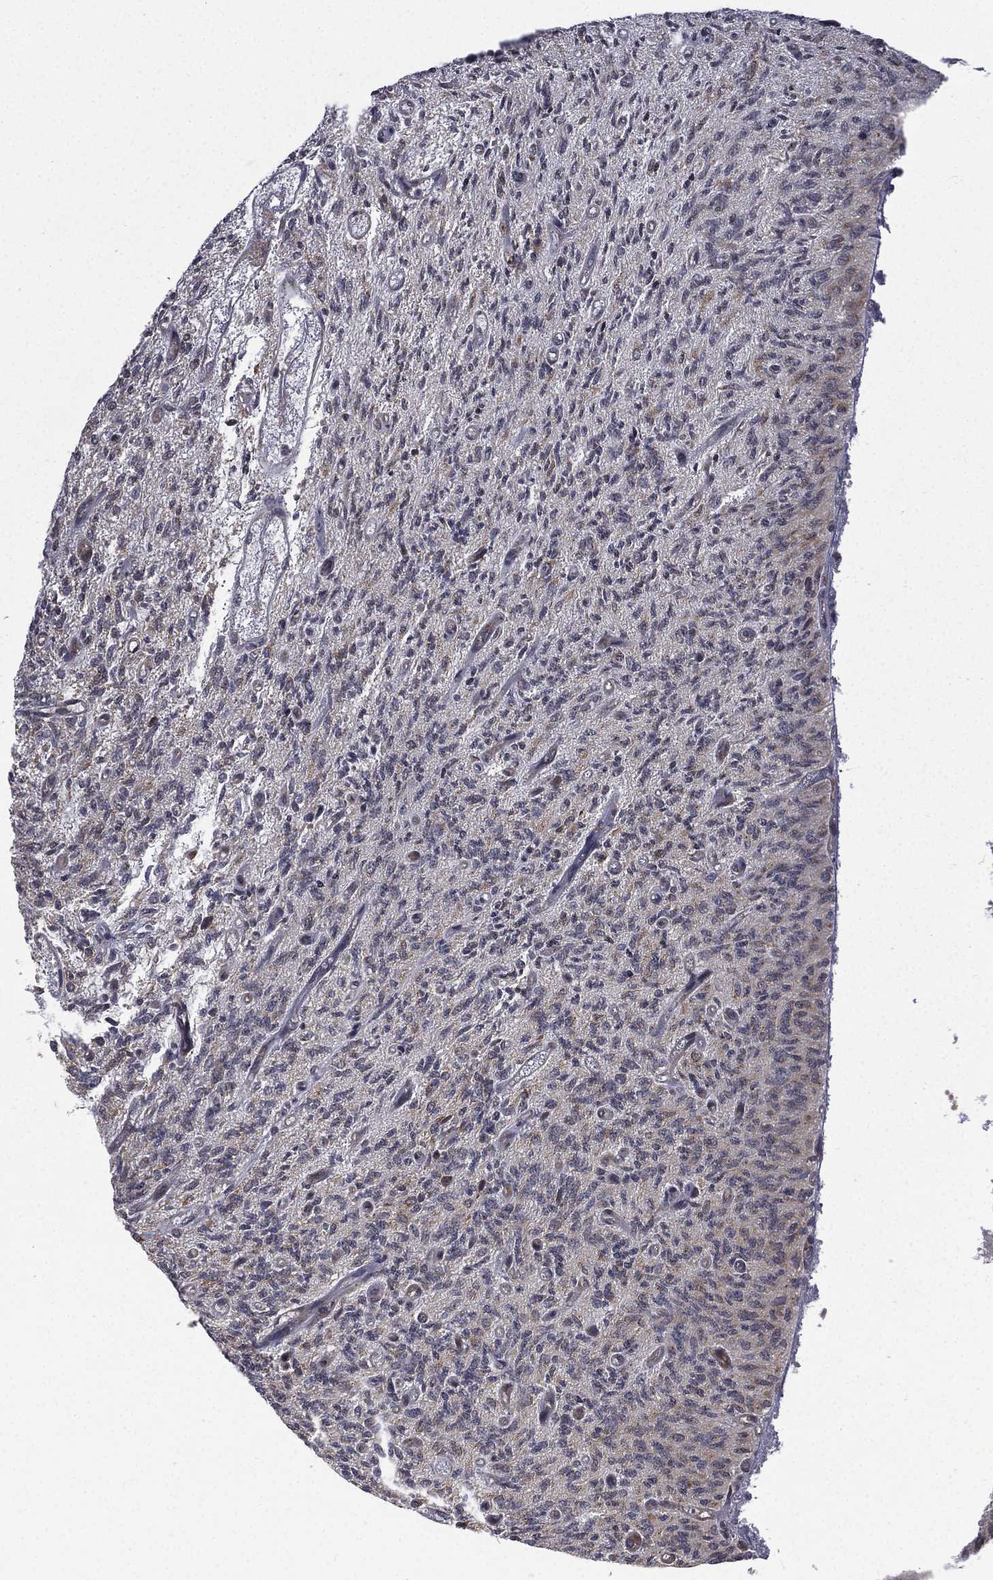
{"staining": {"intensity": "negative", "quantity": "none", "location": "none"}, "tissue": "glioma", "cell_type": "Tumor cells", "image_type": "cancer", "snomed": [{"axis": "morphology", "description": "Glioma, malignant, High grade"}, {"axis": "topography", "description": "Brain"}], "caption": "Immunohistochemistry (IHC) image of high-grade glioma (malignant) stained for a protein (brown), which demonstrates no expression in tumor cells. (DAB immunohistochemistry (IHC), high magnification).", "gene": "JMJD6", "patient": {"sex": "male", "age": 64}}